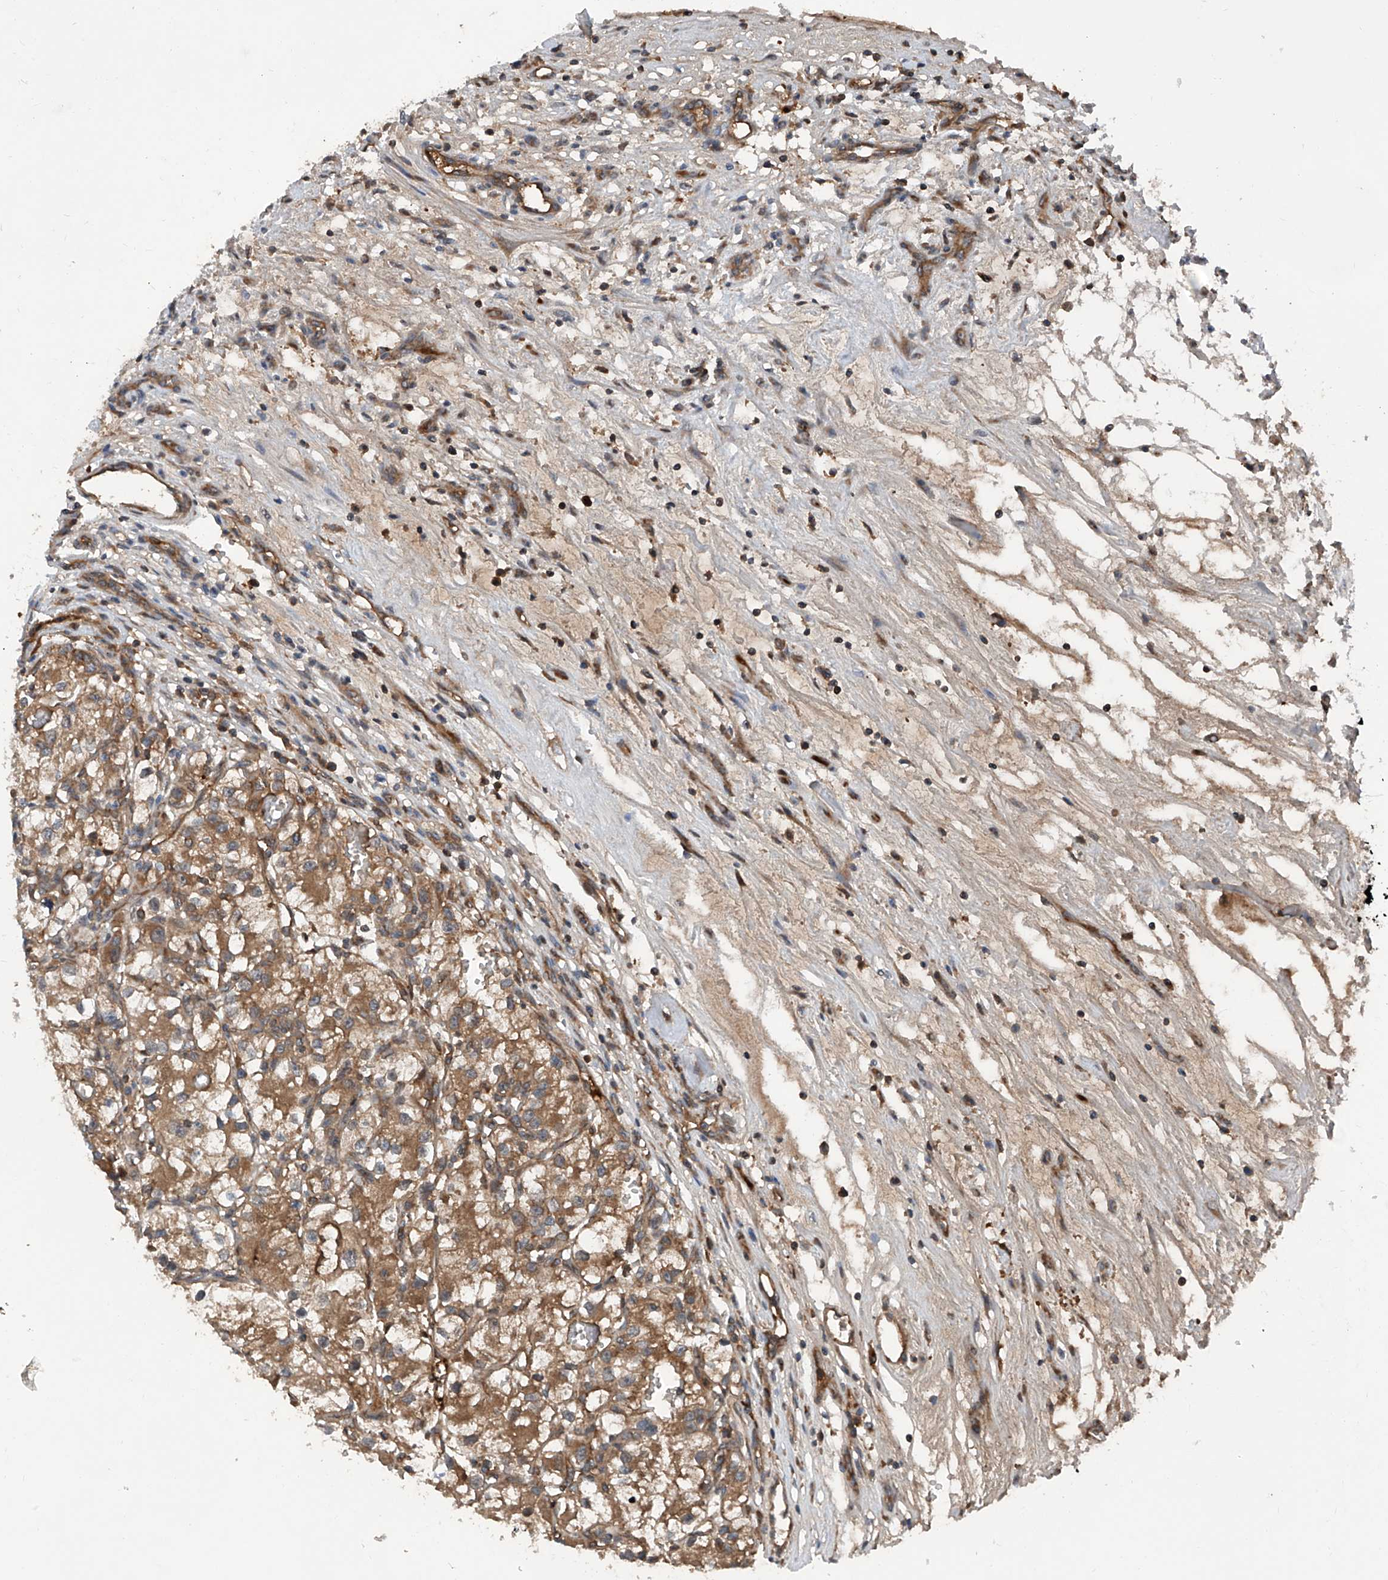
{"staining": {"intensity": "moderate", "quantity": ">75%", "location": "cytoplasmic/membranous"}, "tissue": "renal cancer", "cell_type": "Tumor cells", "image_type": "cancer", "snomed": [{"axis": "morphology", "description": "Adenocarcinoma, NOS"}, {"axis": "topography", "description": "Kidney"}], "caption": "Renal cancer (adenocarcinoma) was stained to show a protein in brown. There is medium levels of moderate cytoplasmic/membranous positivity in approximately >75% of tumor cells. (DAB = brown stain, brightfield microscopy at high magnification).", "gene": "ASCC3", "patient": {"sex": "female", "age": 57}}